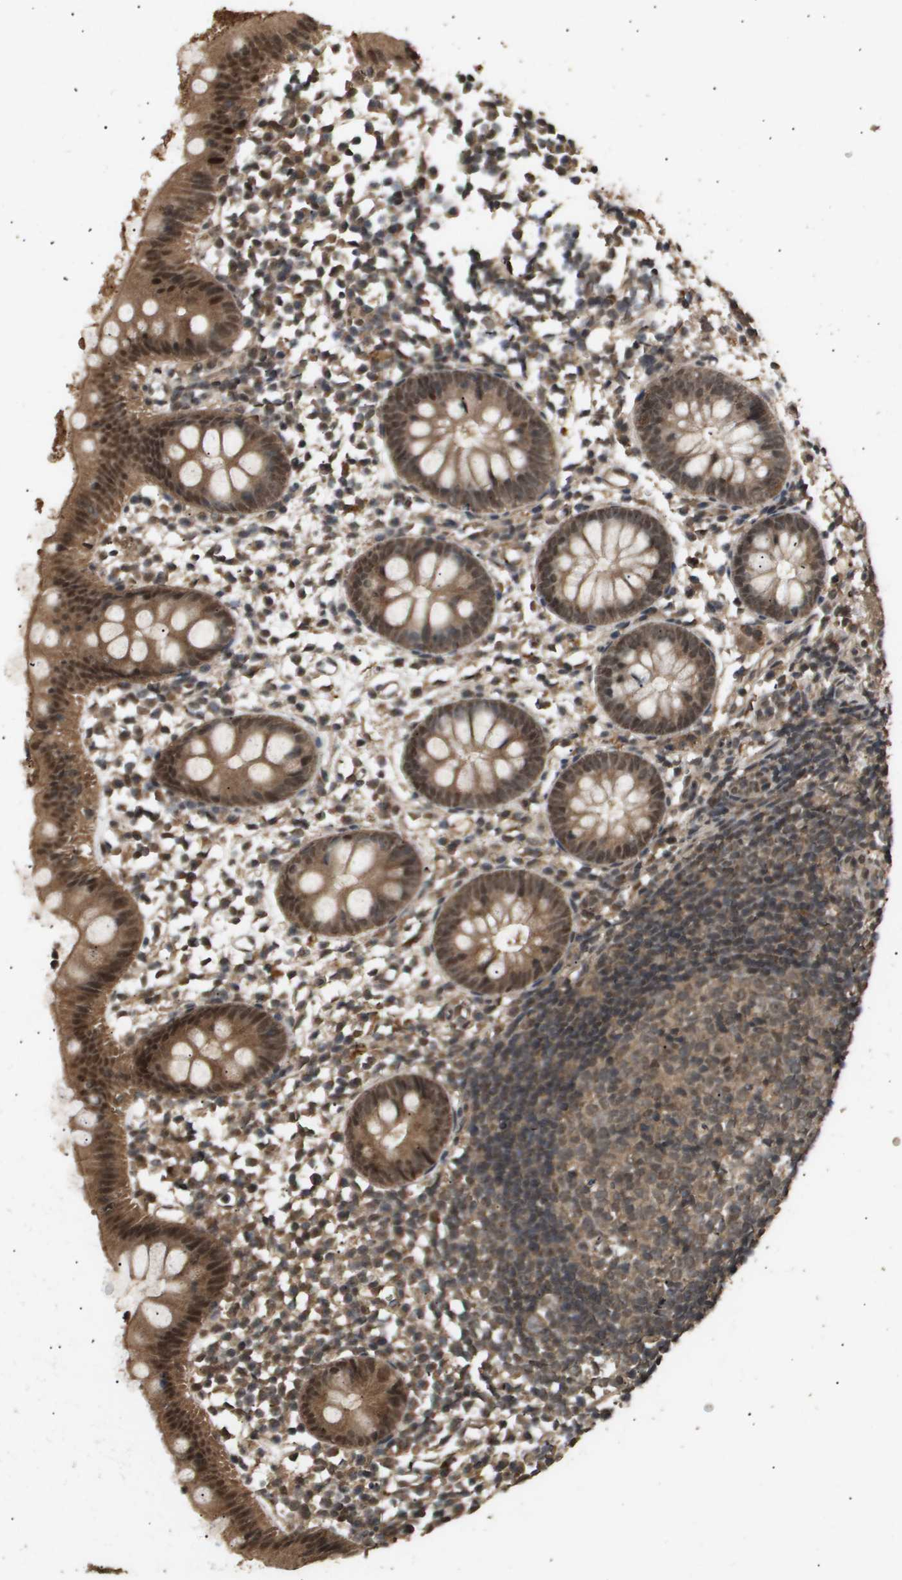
{"staining": {"intensity": "moderate", "quantity": ">75%", "location": "cytoplasmic/membranous,nuclear"}, "tissue": "appendix", "cell_type": "Glandular cells", "image_type": "normal", "snomed": [{"axis": "morphology", "description": "Normal tissue, NOS"}, {"axis": "topography", "description": "Appendix"}], "caption": "IHC image of unremarkable appendix: appendix stained using IHC exhibits medium levels of moderate protein expression localized specifically in the cytoplasmic/membranous,nuclear of glandular cells, appearing as a cytoplasmic/membranous,nuclear brown color.", "gene": "ING1", "patient": {"sex": "female", "age": 50}}